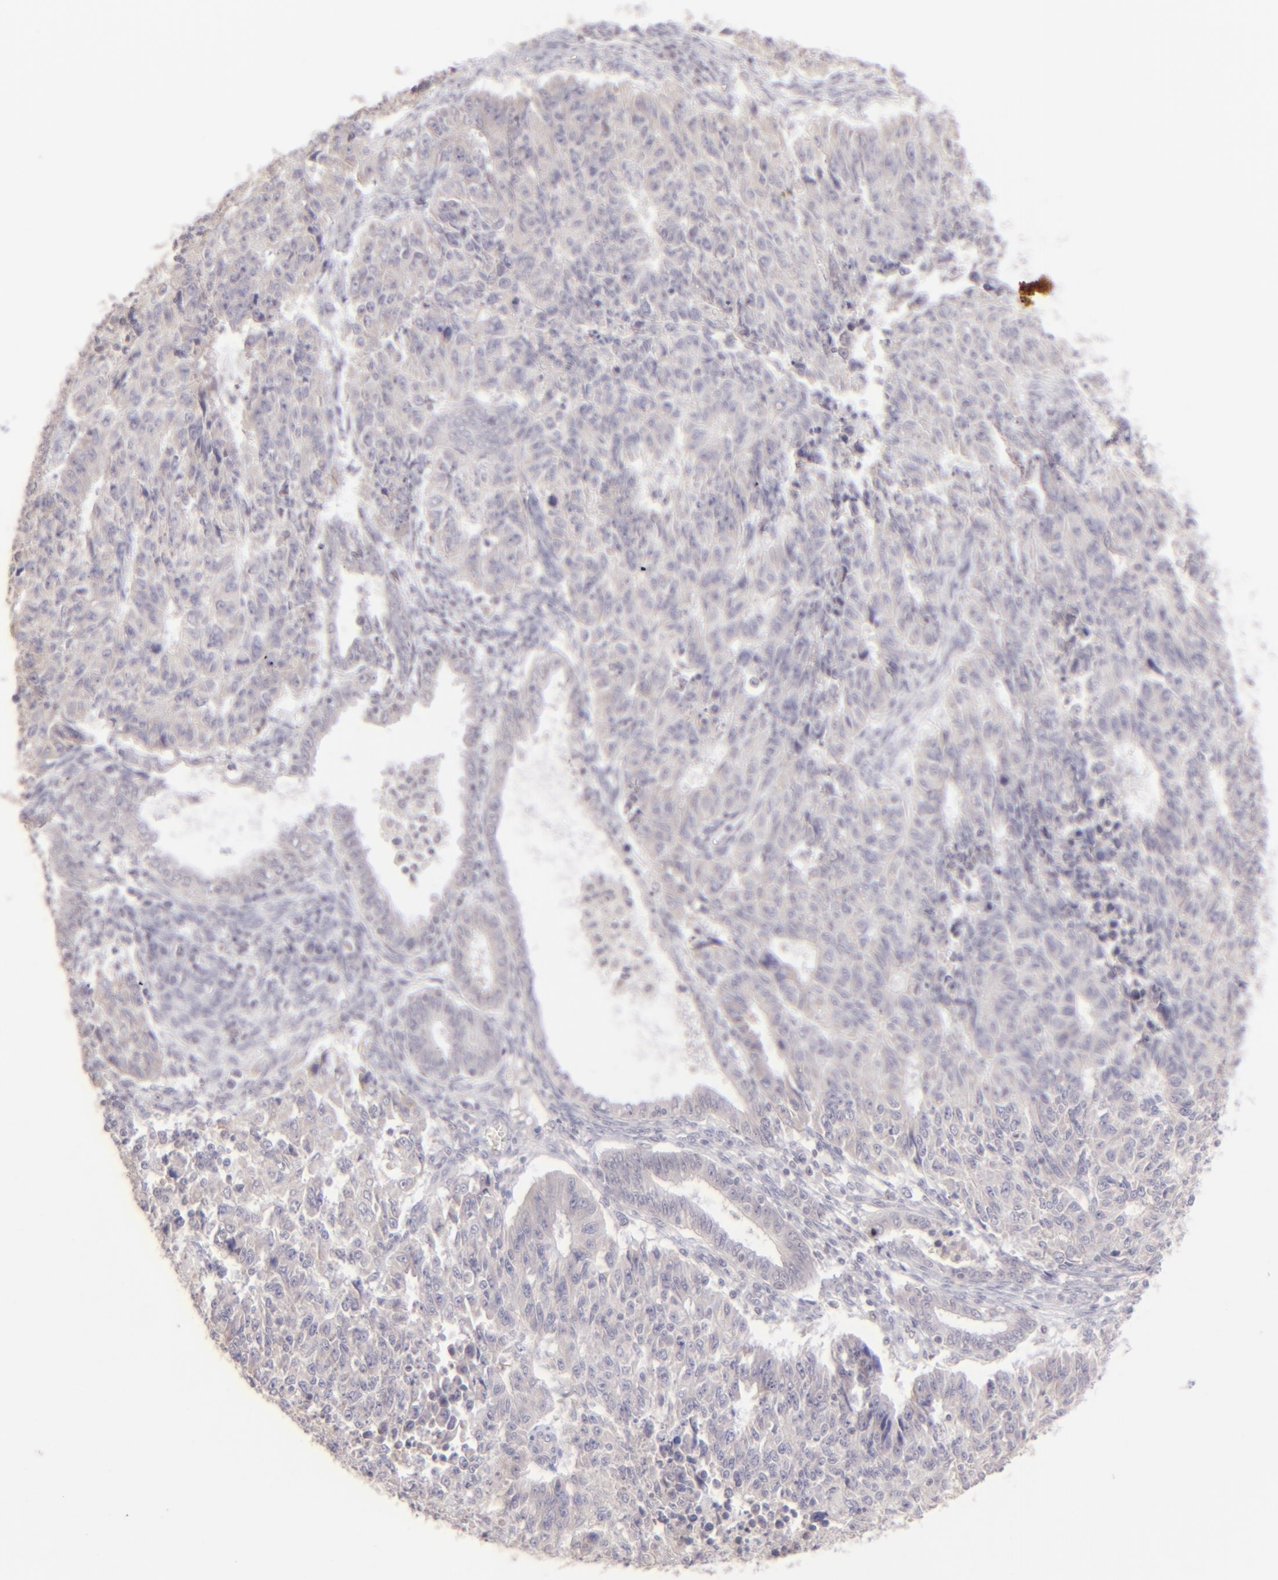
{"staining": {"intensity": "negative", "quantity": "none", "location": "none"}, "tissue": "endometrial cancer", "cell_type": "Tumor cells", "image_type": "cancer", "snomed": [{"axis": "morphology", "description": "Adenocarcinoma, NOS"}, {"axis": "topography", "description": "Endometrium"}], "caption": "Tumor cells are negative for brown protein staining in adenocarcinoma (endometrial).", "gene": "MAGEA1", "patient": {"sex": "female", "age": 42}}